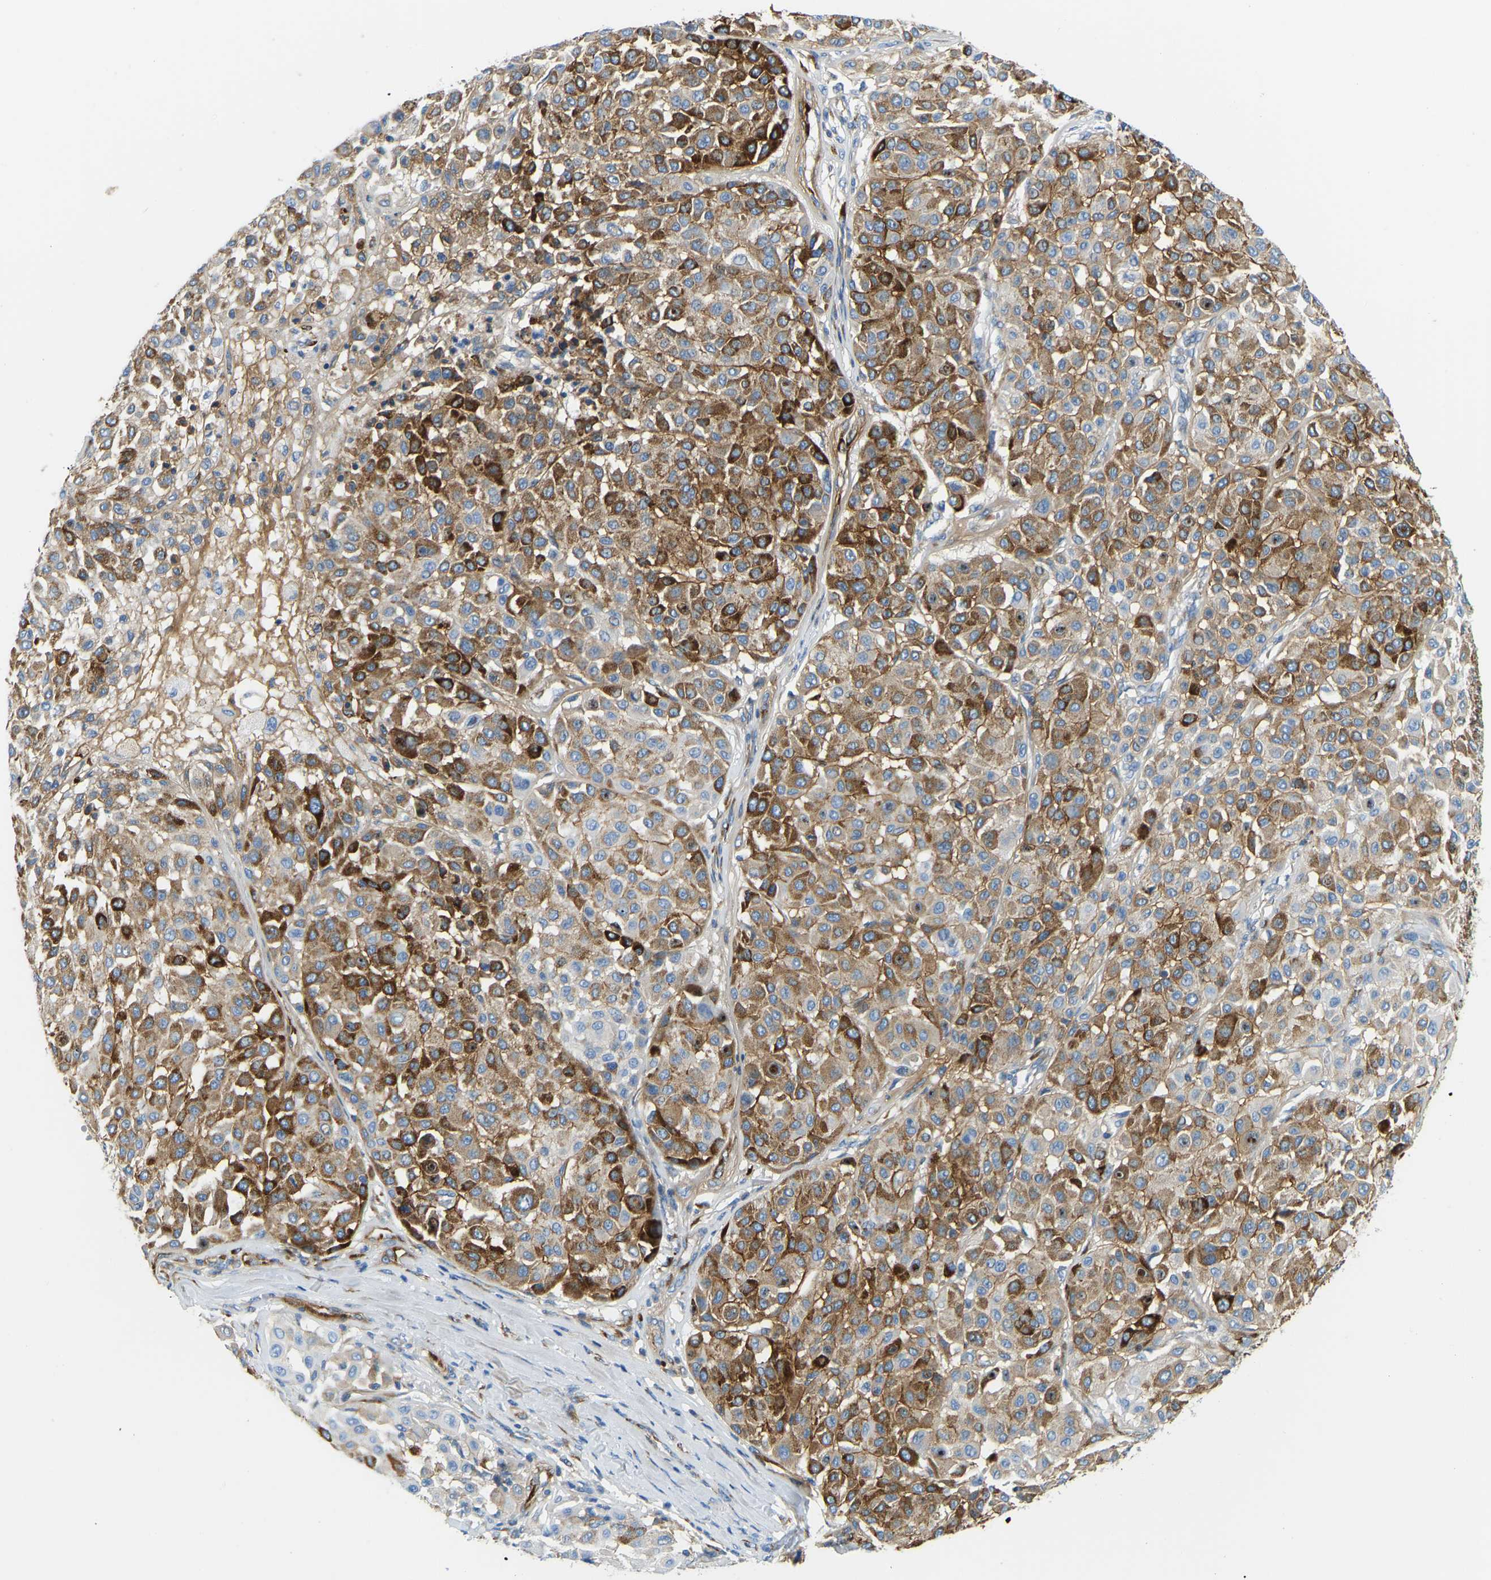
{"staining": {"intensity": "strong", "quantity": ">75%", "location": "cytoplasmic/membranous"}, "tissue": "melanoma", "cell_type": "Tumor cells", "image_type": "cancer", "snomed": [{"axis": "morphology", "description": "Malignant melanoma, Metastatic site"}, {"axis": "topography", "description": "Soft tissue"}], "caption": "Immunohistochemistry image of malignant melanoma (metastatic site) stained for a protein (brown), which shows high levels of strong cytoplasmic/membranous expression in about >75% of tumor cells.", "gene": "COL15A1", "patient": {"sex": "male", "age": 41}}